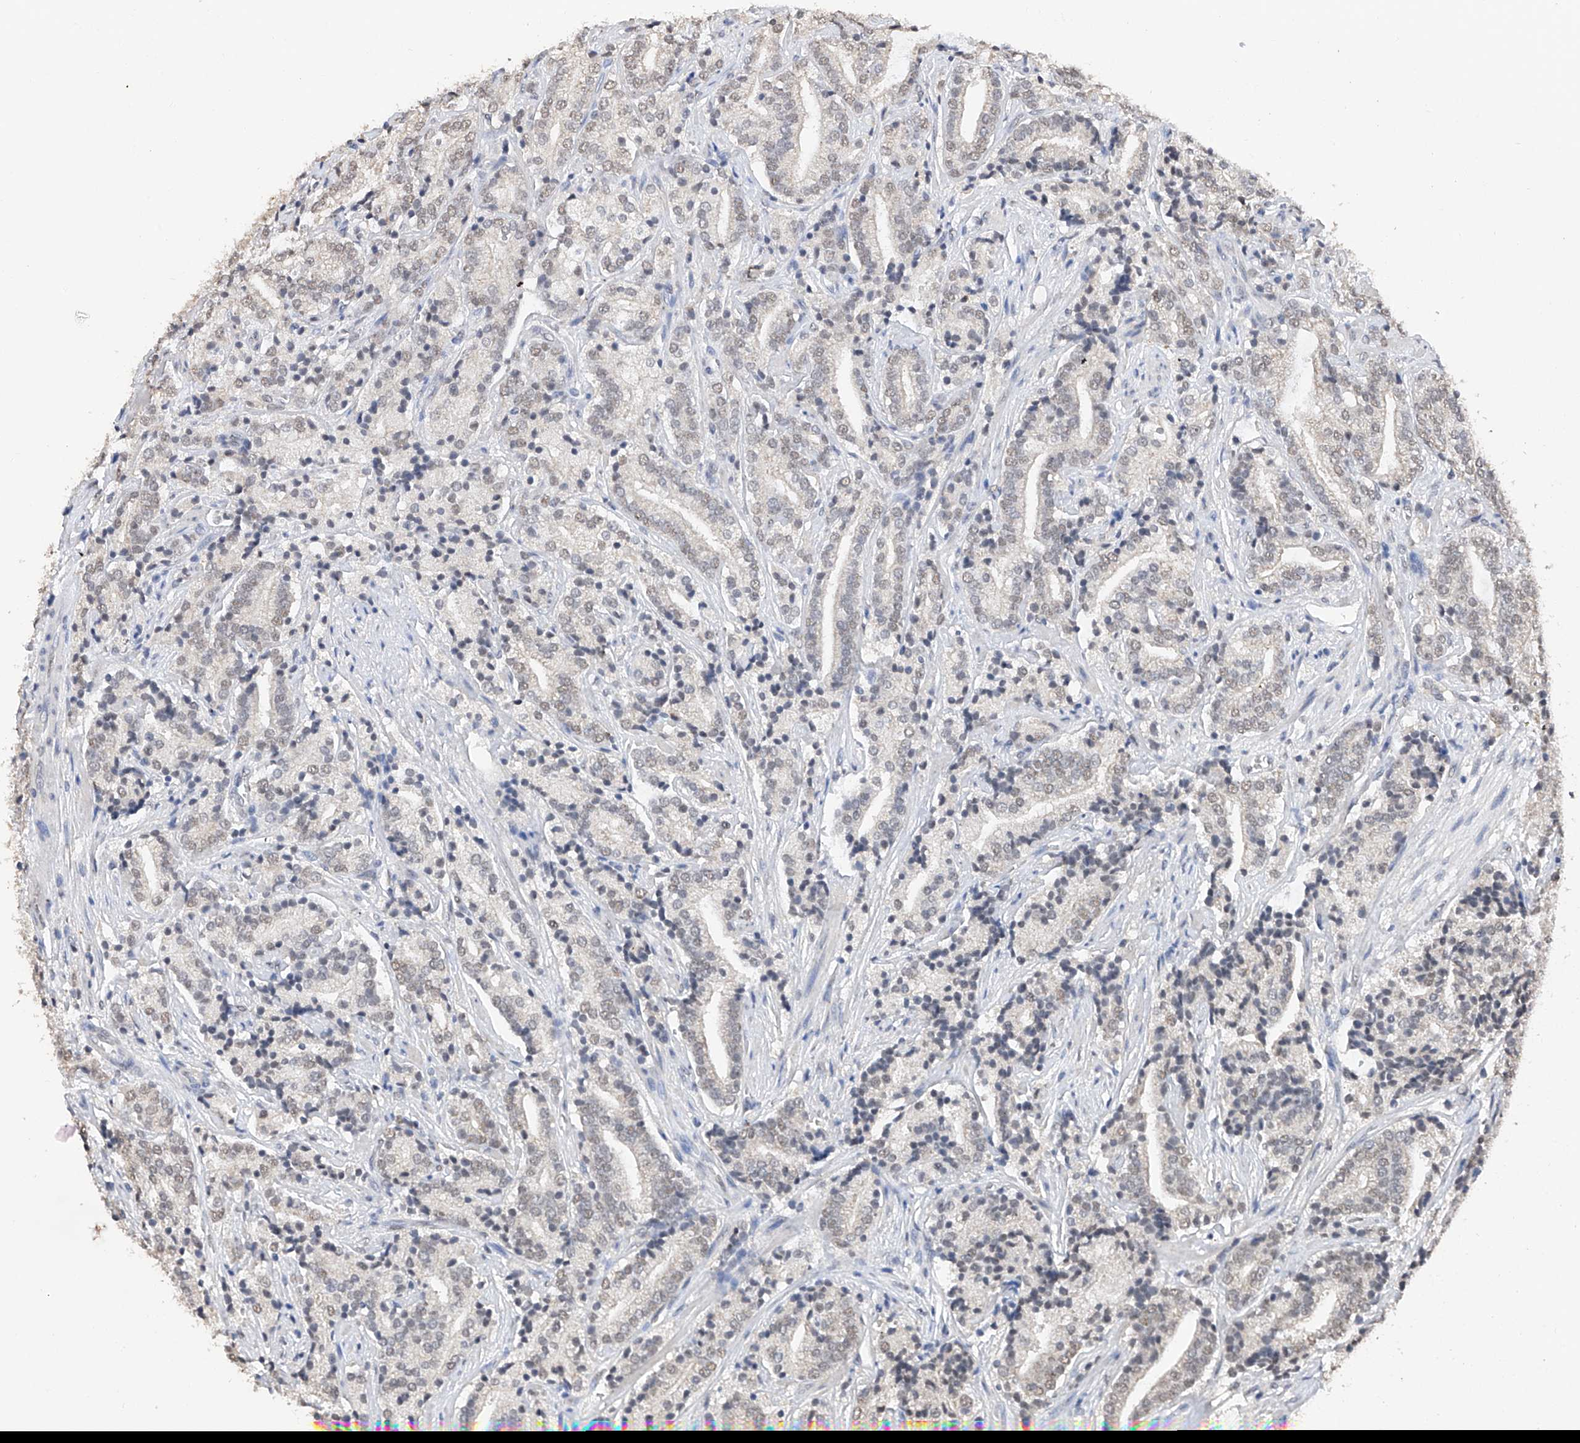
{"staining": {"intensity": "weak", "quantity": "<25%", "location": "nuclear"}, "tissue": "prostate cancer", "cell_type": "Tumor cells", "image_type": "cancer", "snomed": [{"axis": "morphology", "description": "Adenocarcinoma, High grade"}, {"axis": "topography", "description": "Prostate"}], "caption": "A histopathology image of human prostate cancer is negative for staining in tumor cells.", "gene": "DMAP1", "patient": {"sex": "male", "age": 57}}